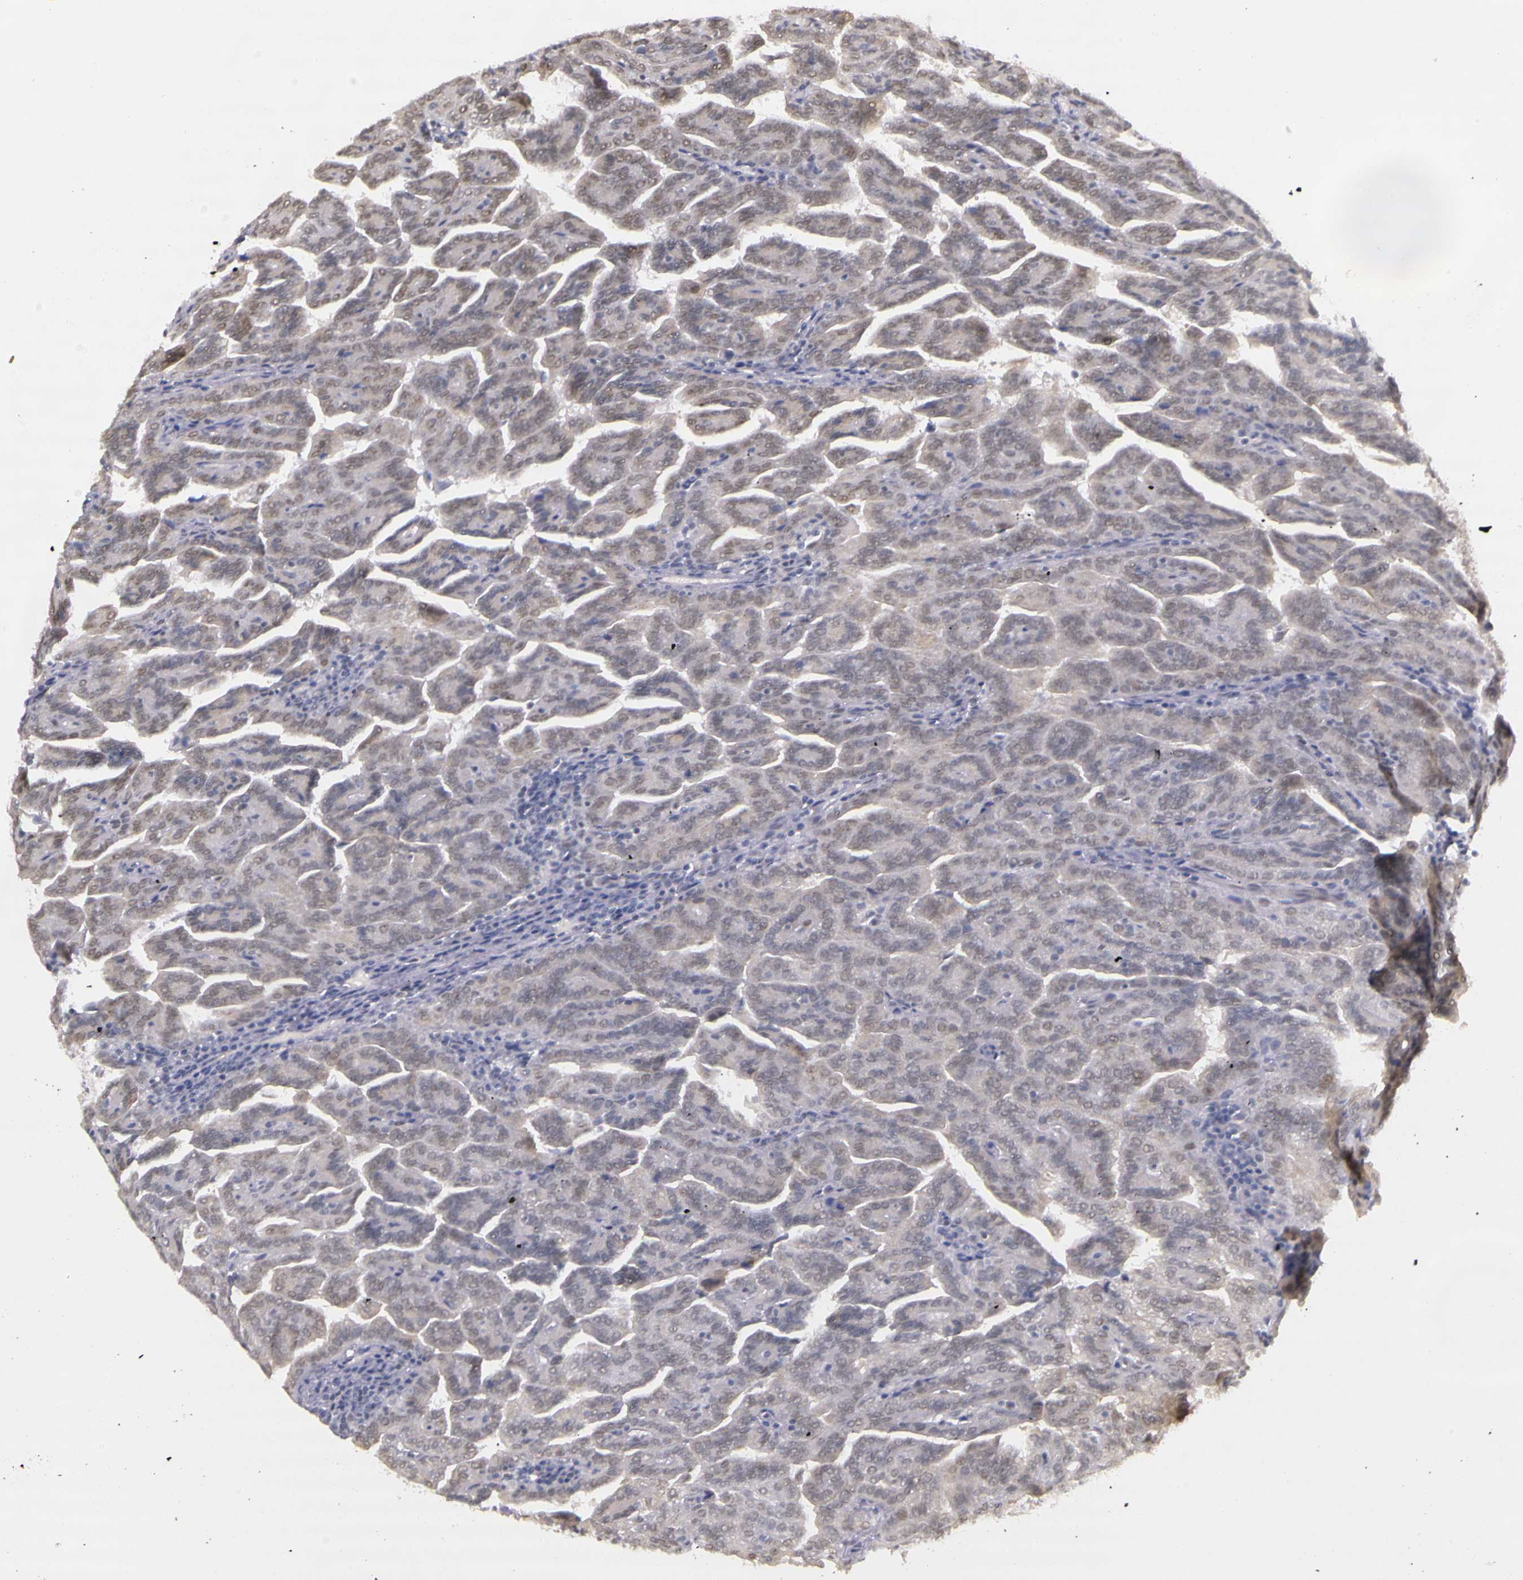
{"staining": {"intensity": "weak", "quantity": "25%-75%", "location": "nuclear"}, "tissue": "renal cancer", "cell_type": "Tumor cells", "image_type": "cancer", "snomed": [{"axis": "morphology", "description": "Adenocarcinoma, NOS"}, {"axis": "topography", "description": "Kidney"}], "caption": "Renal adenocarcinoma stained for a protein shows weak nuclear positivity in tumor cells.", "gene": "WDR13", "patient": {"sex": "male", "age": 61}}